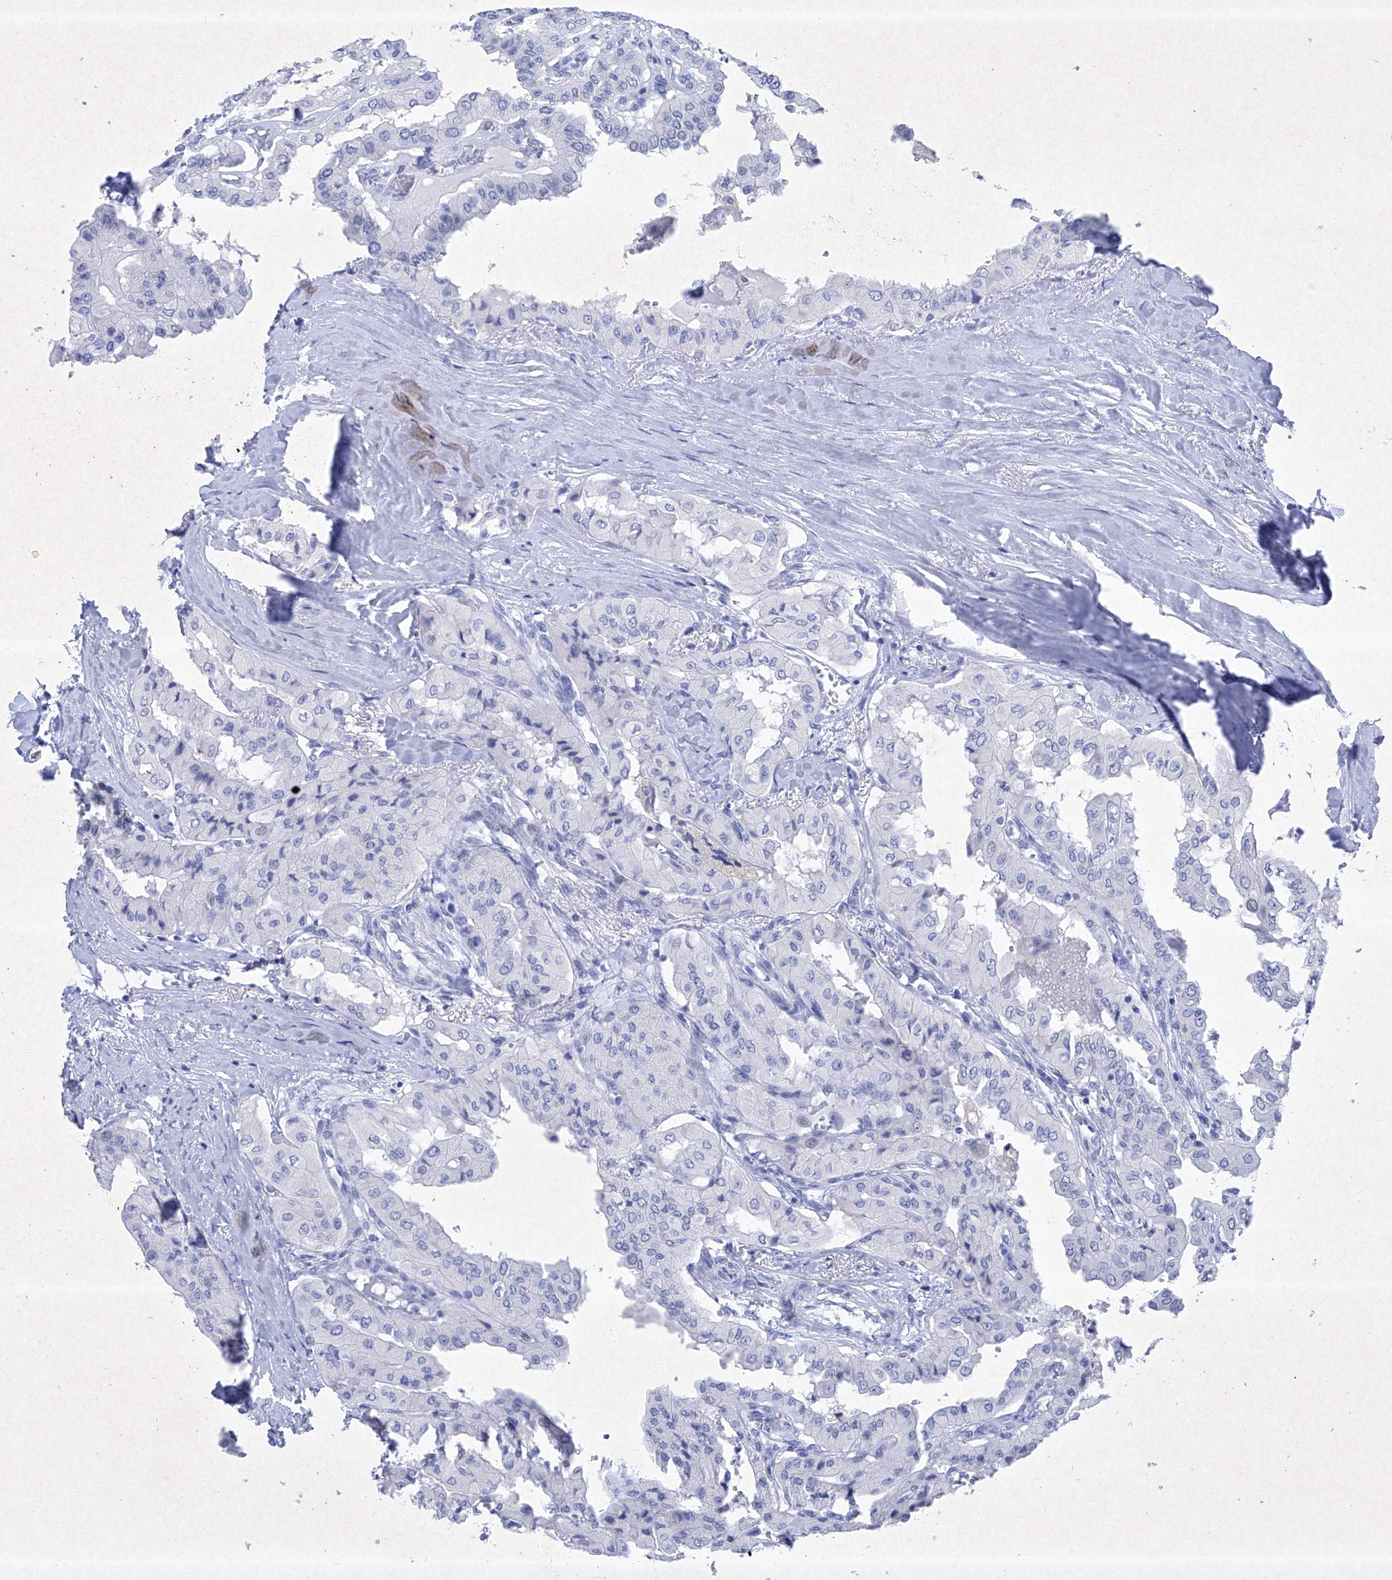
{"staining": {"intensity": "negative", "quantity": "none", "location": "none"}, "tissue": "thyroid cancer", "cell_type": "Tumor cells", "image_type": "cancer", "snomed": [{"axis": "morphology", "description": "Papillary adenocarcinoma, NOS"}, {"axis": "topography", "description": "Thyroid gland"}], "caption": "This is an immunohistochemistry micrograph of thyroid cancer. There is no positivity in tumor cells.", "gene": "BARX2", "patient": {"sex": "female", "age": 59}}